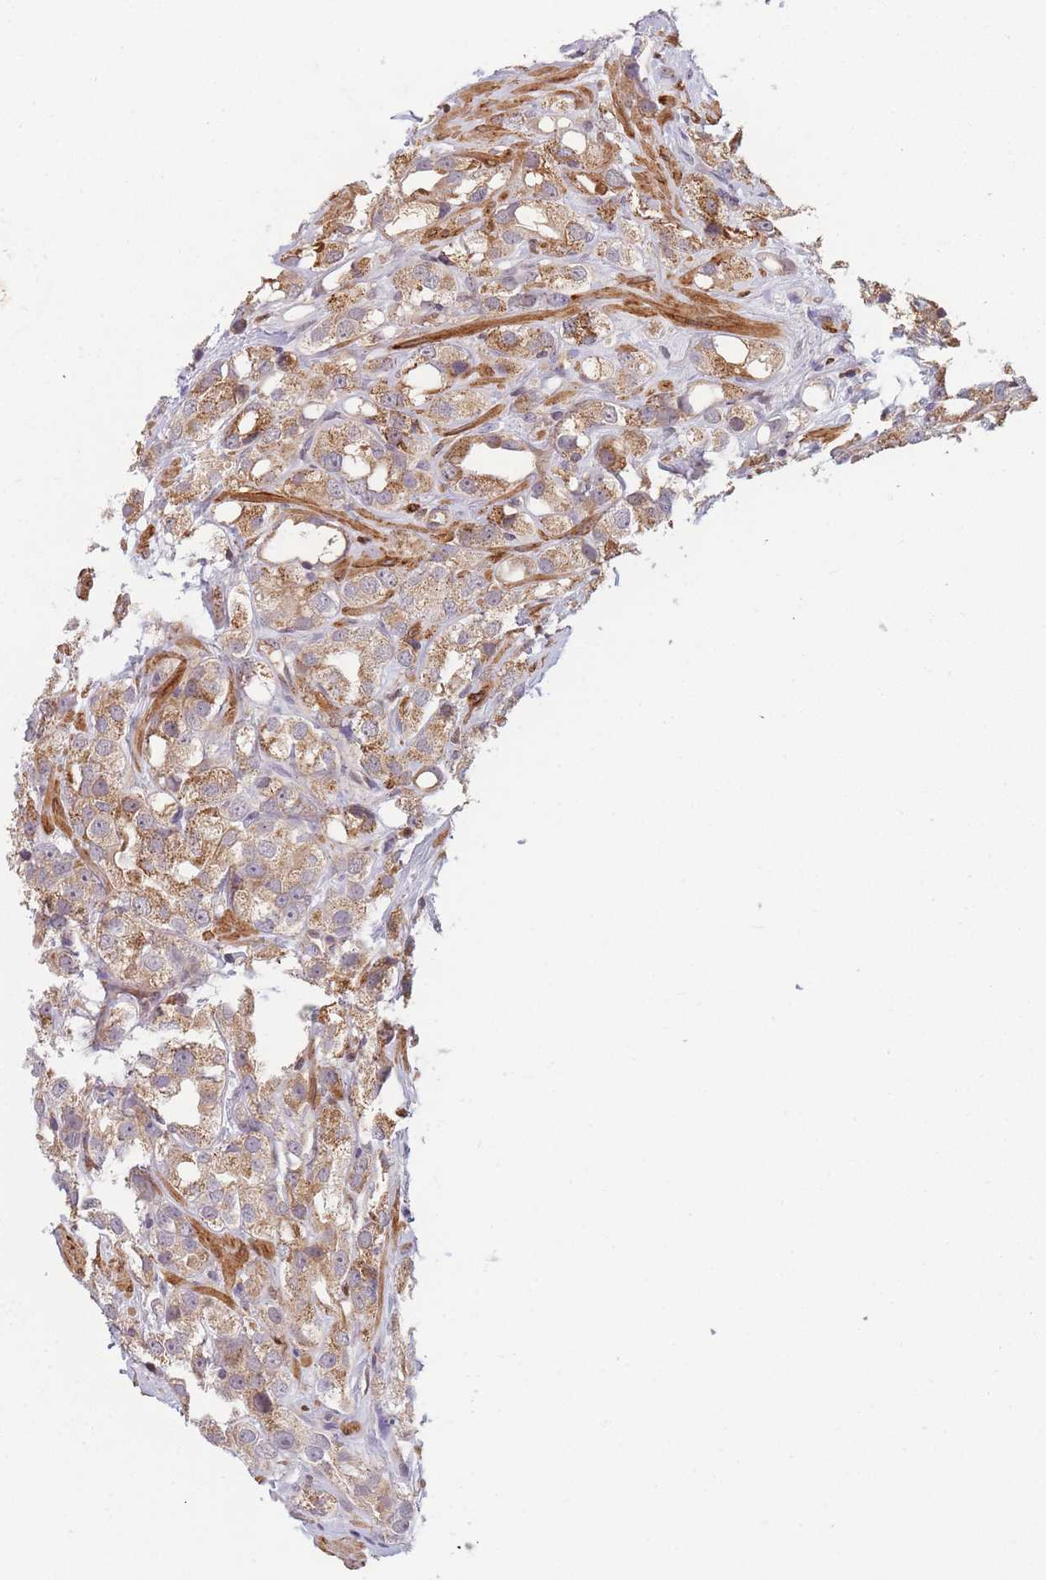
{"staining": {"intensity": "moderate", "quantity": ">75%", "location": "cytoplasmic/membranous"}, "tissue": "prostate cancer", "cell_type": "Tumor cells", "image_type": "cancer", "snomed": [{"axis": "morphology", "description": "Adenocarcinoma, NOS"}, {"axis": "topography", "description": "Prostate"}], "caption": "Immunohistochemistry (IHC) image of human adenocarcinoma (prostate) stained for a protein (brown), which displays medium levels of moderate cytoplasmic/membranous expression in about >75% of tumor cells.", "gene": "FAM153A", "patient": {"sex": "male", "age": 79}}